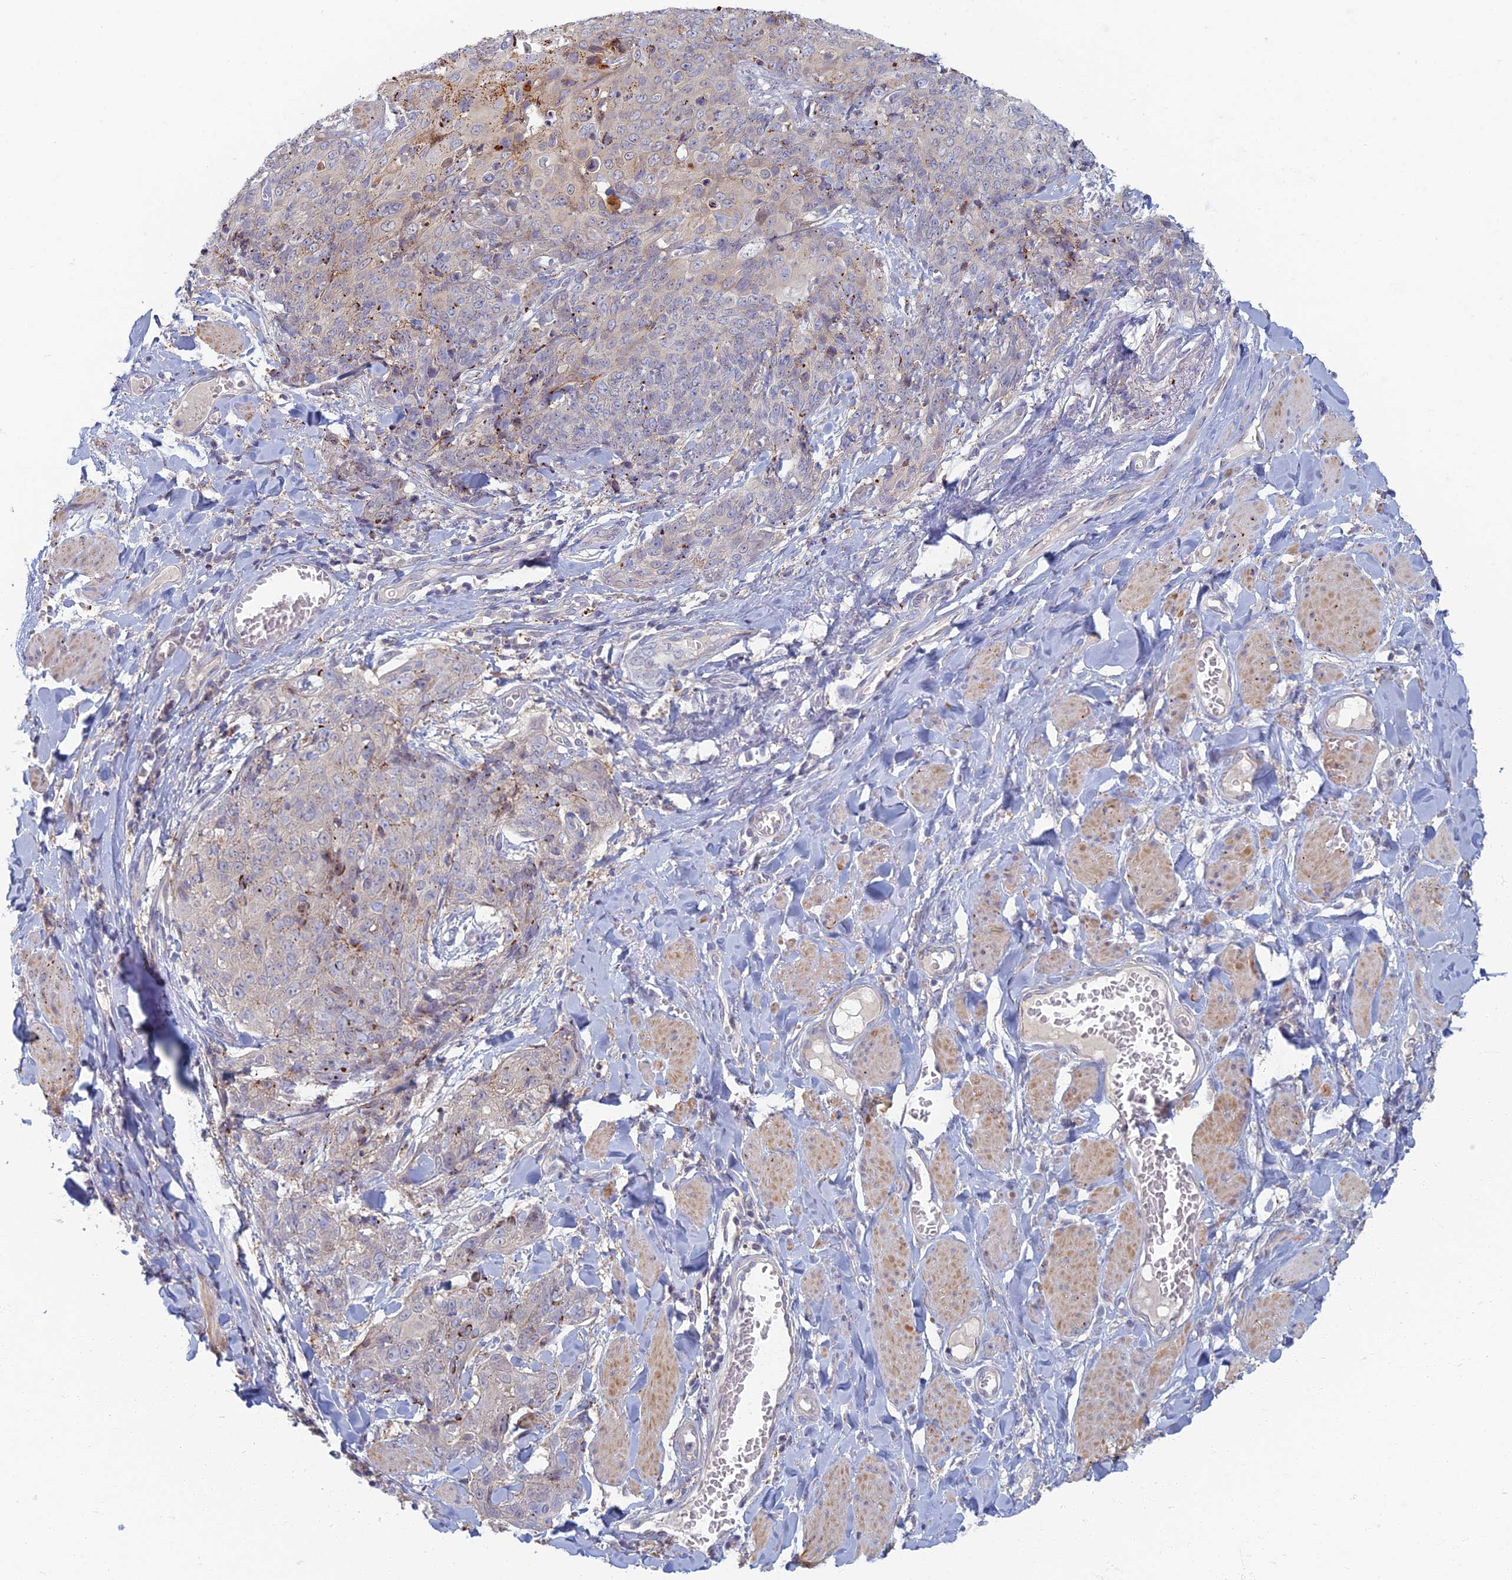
{"staining": {"intensity": "negative", "quantity": "none", "location": "none"}, "tissue": "skin cancer", "cell_type": "Tumor cells", "image_type": "cancer", "snomed": [{"axis": "morphology", "description": "Squamous cell carcinoma, NOS"}, {"axis": "topography", "description": "Skin"}, {"axis": "topography", "description": "Vulva"}], "caption": "An immunohistochemistry (IHC) photomicrograph of squamous cell carcinoma (skin) is shown. There is no staining in tumor cells of squamous cell carcinoma (skin).", "gene": "CHMP4B", "patient": {"sex": "female", "age": 85}}